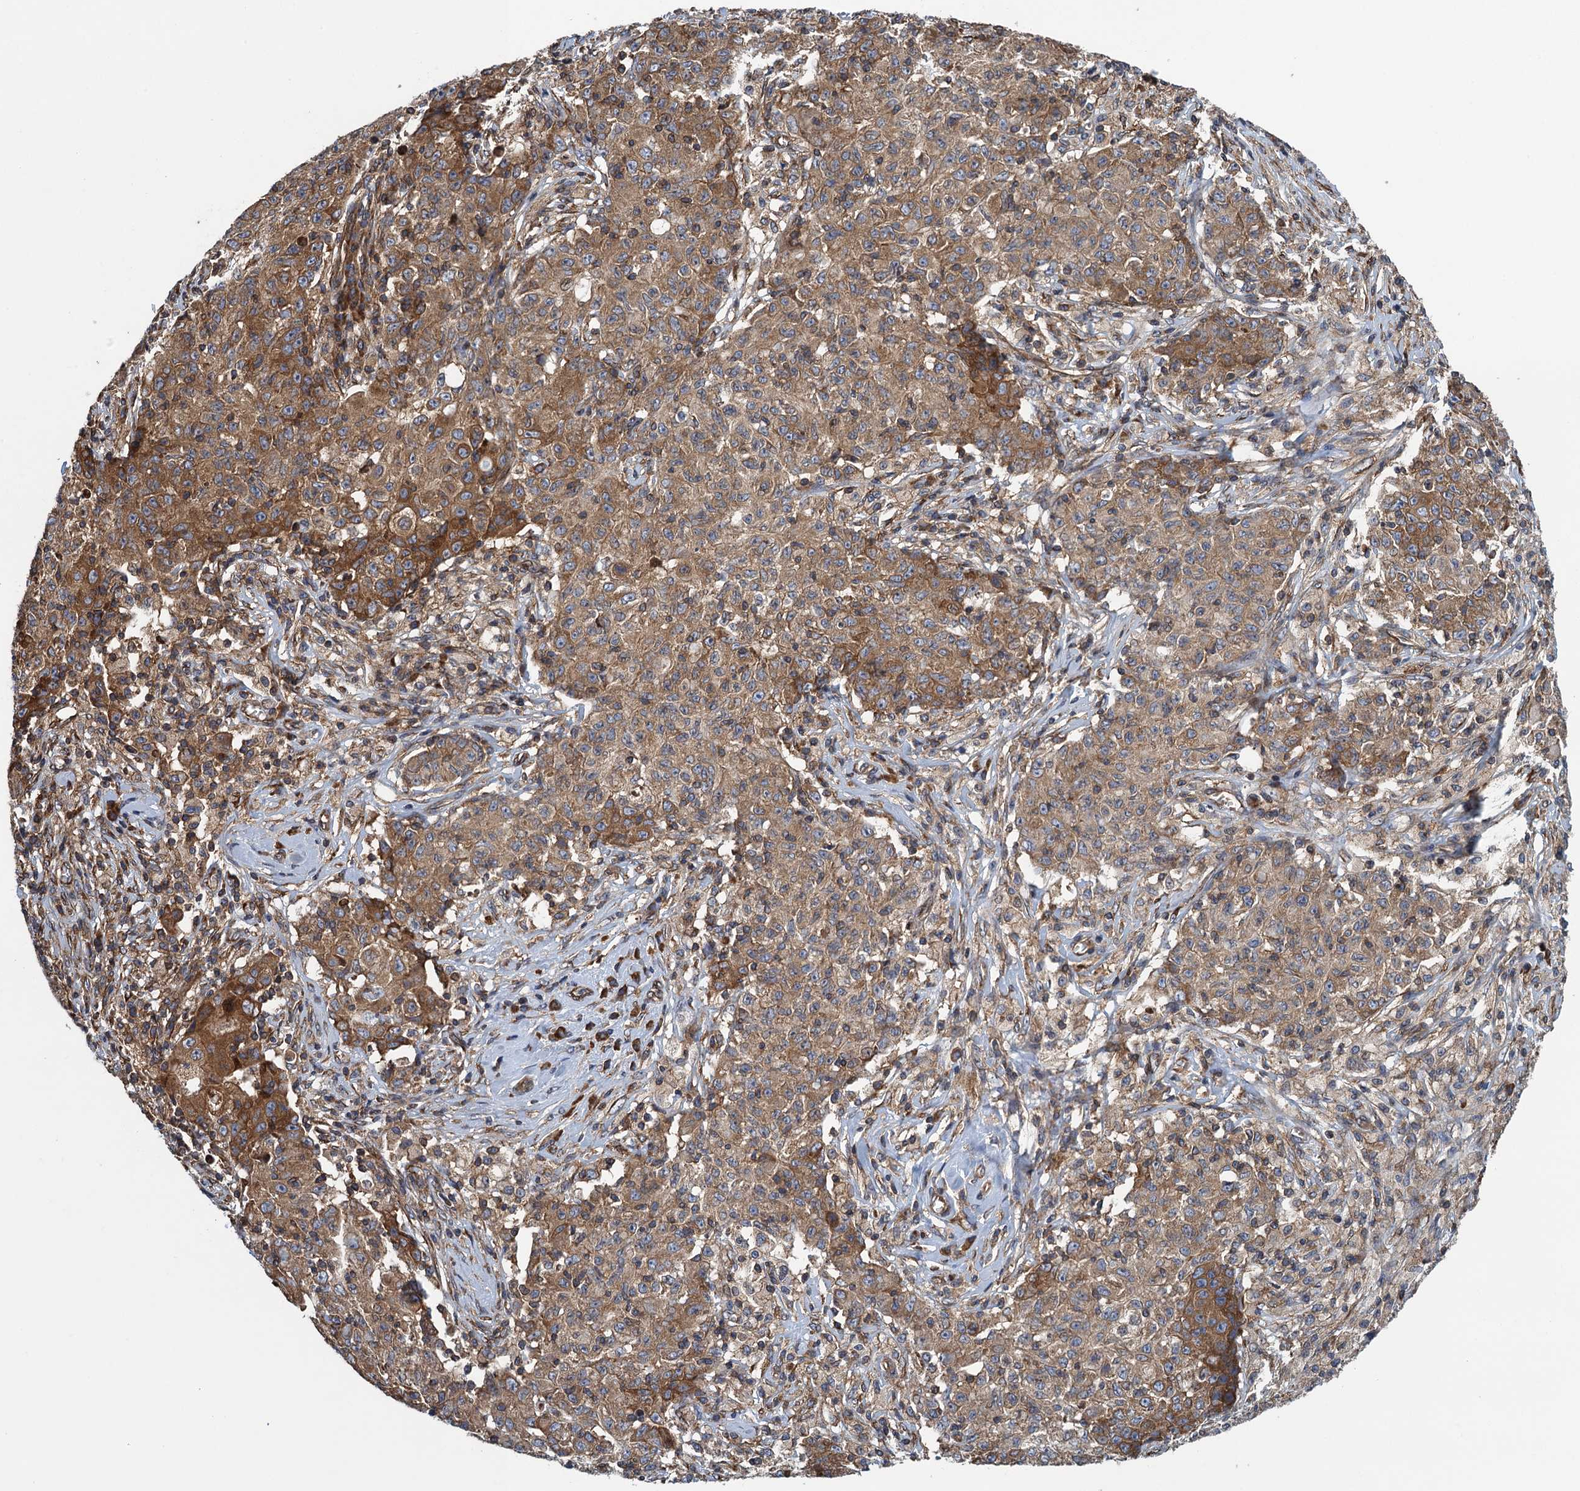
{"staining": {"intensity": "moderate", "quantity": ">75%", "location": "cytoplasmic/membranous"}, "tissue": "ovarian cancer", "cell_type": "Tumor cells", "image_type": "cancer", "snomed": [{"axis": "morphology", "description": "Carcinoma, endometroid"}, {"axis": "topography", "description": "Ovary"}], "caption": "Human ovarian cancer stained for a protein (brown) reveals moderate cytoplasmic/membranous positive expression in approximately >75% of tumor cells.", "gene": "MDM1", "patient": {"sex": "female", "age": 42}}